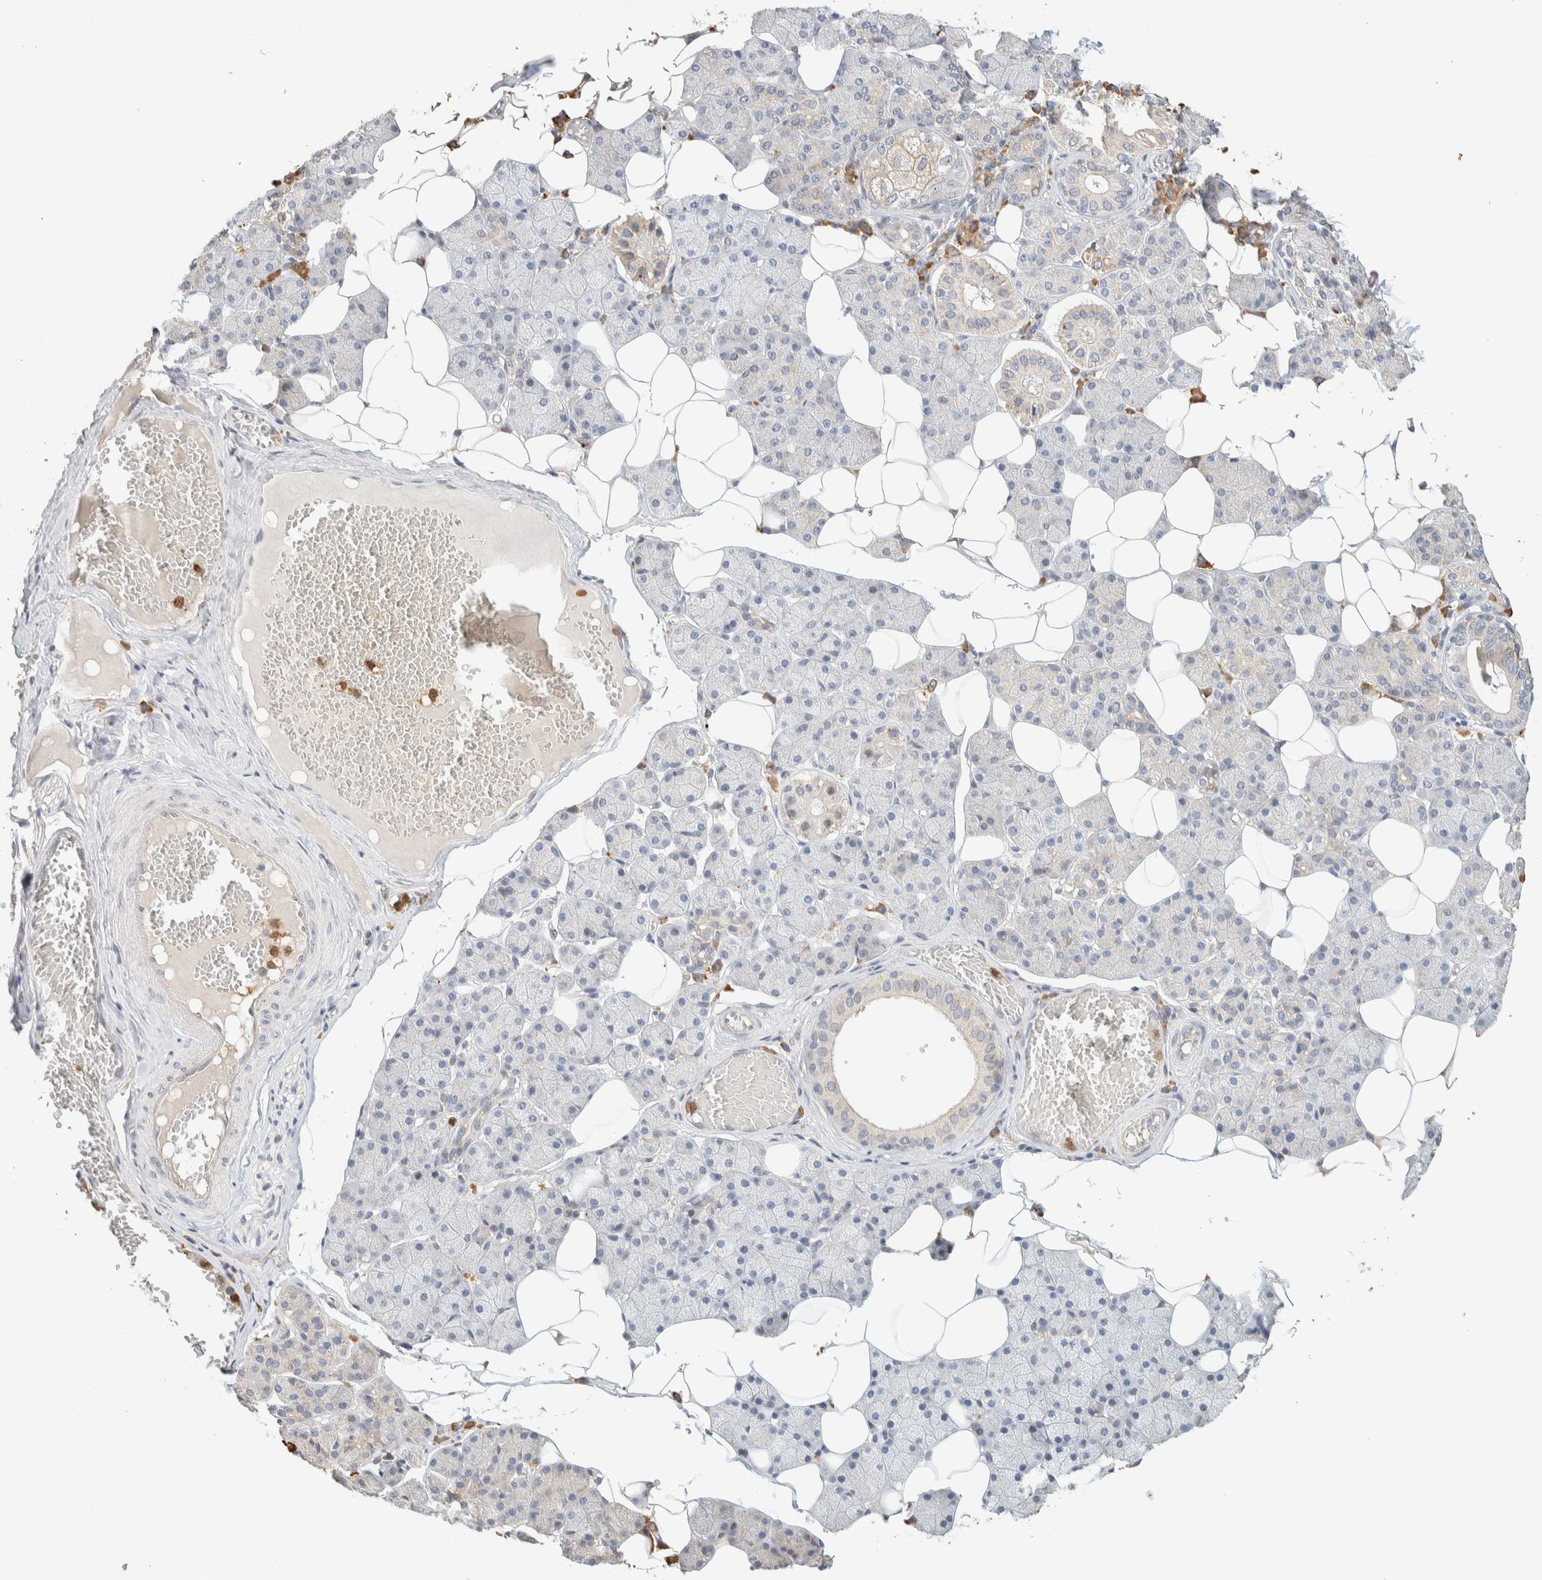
{"staining": {"intensity": "moderate", "quantity": "<25%", "location": "cytoplasmic/membranous"}, "tissue": "salivary gland", "cell_type": "Glandular cells", "image_type": "normal", "snomed": [{"axis": "morphology", "description": "Normal tissue, NOS"}, {"axis": "topography", "description": "Salivary gland"}], "caption": "Brown immunohistochemical staining in normal human salivary gland exhibits moderate cytoplasmic/membranous expression in approximately <25% of glandular cells.", "gene": "TTC3", "patient": {"sex": "female", "age": 33}}